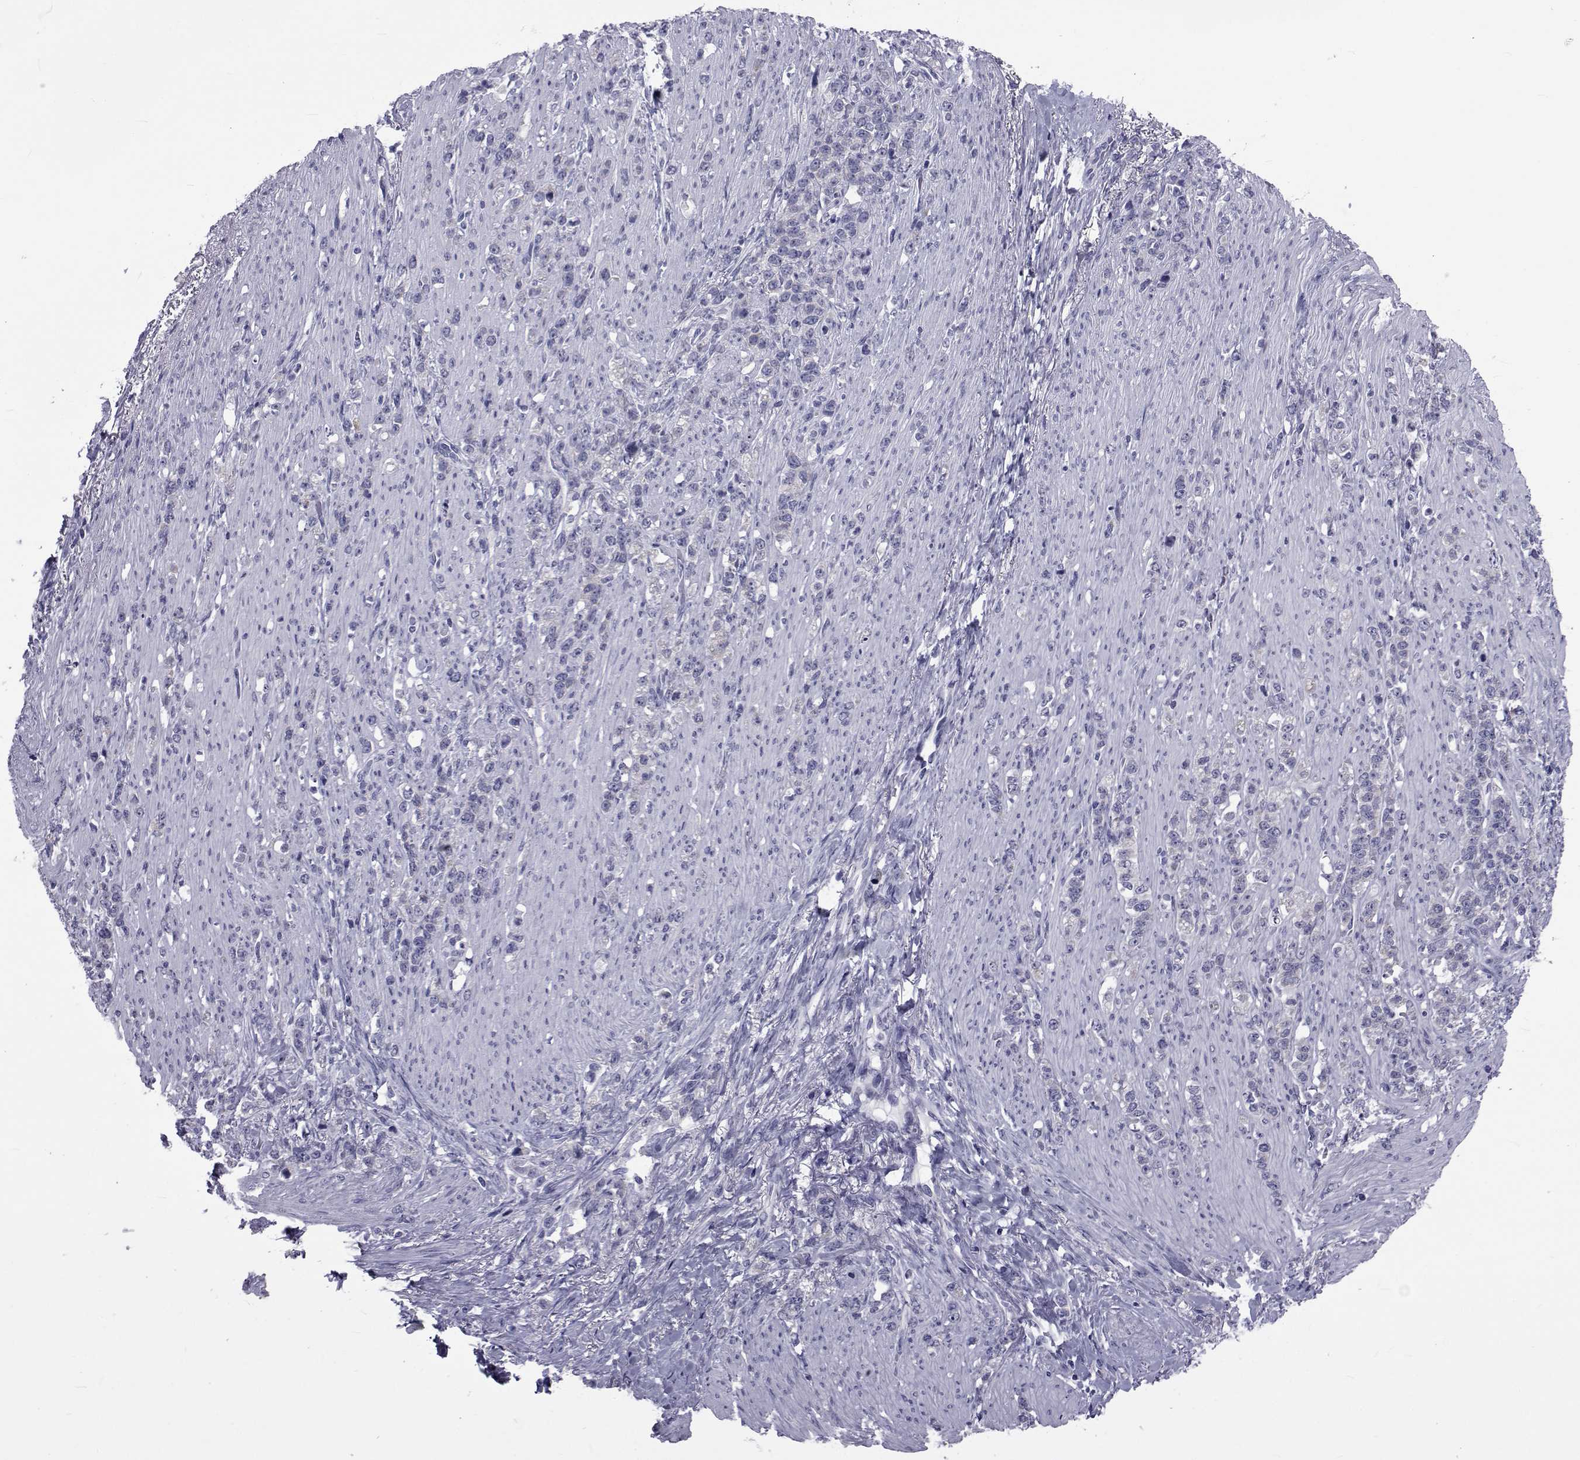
{"staining": {"intensity": "negative", "quantity": "none", "location": "none"}, "tissue": "stomach cancer", "cell_type": "Tumor cells", "image_type": "cancer", "snomed": [{"axis": "morphology", "description": "Adenocarcinoma, NOS"}, {"axis": "topography", "description": "Stomach, lower"}], "caption": "Tumor cells show no significant positivity in stomach adenocarcinoma.", "gene": "GKAP1", "patient": {"sex": "male", "age": 88}}